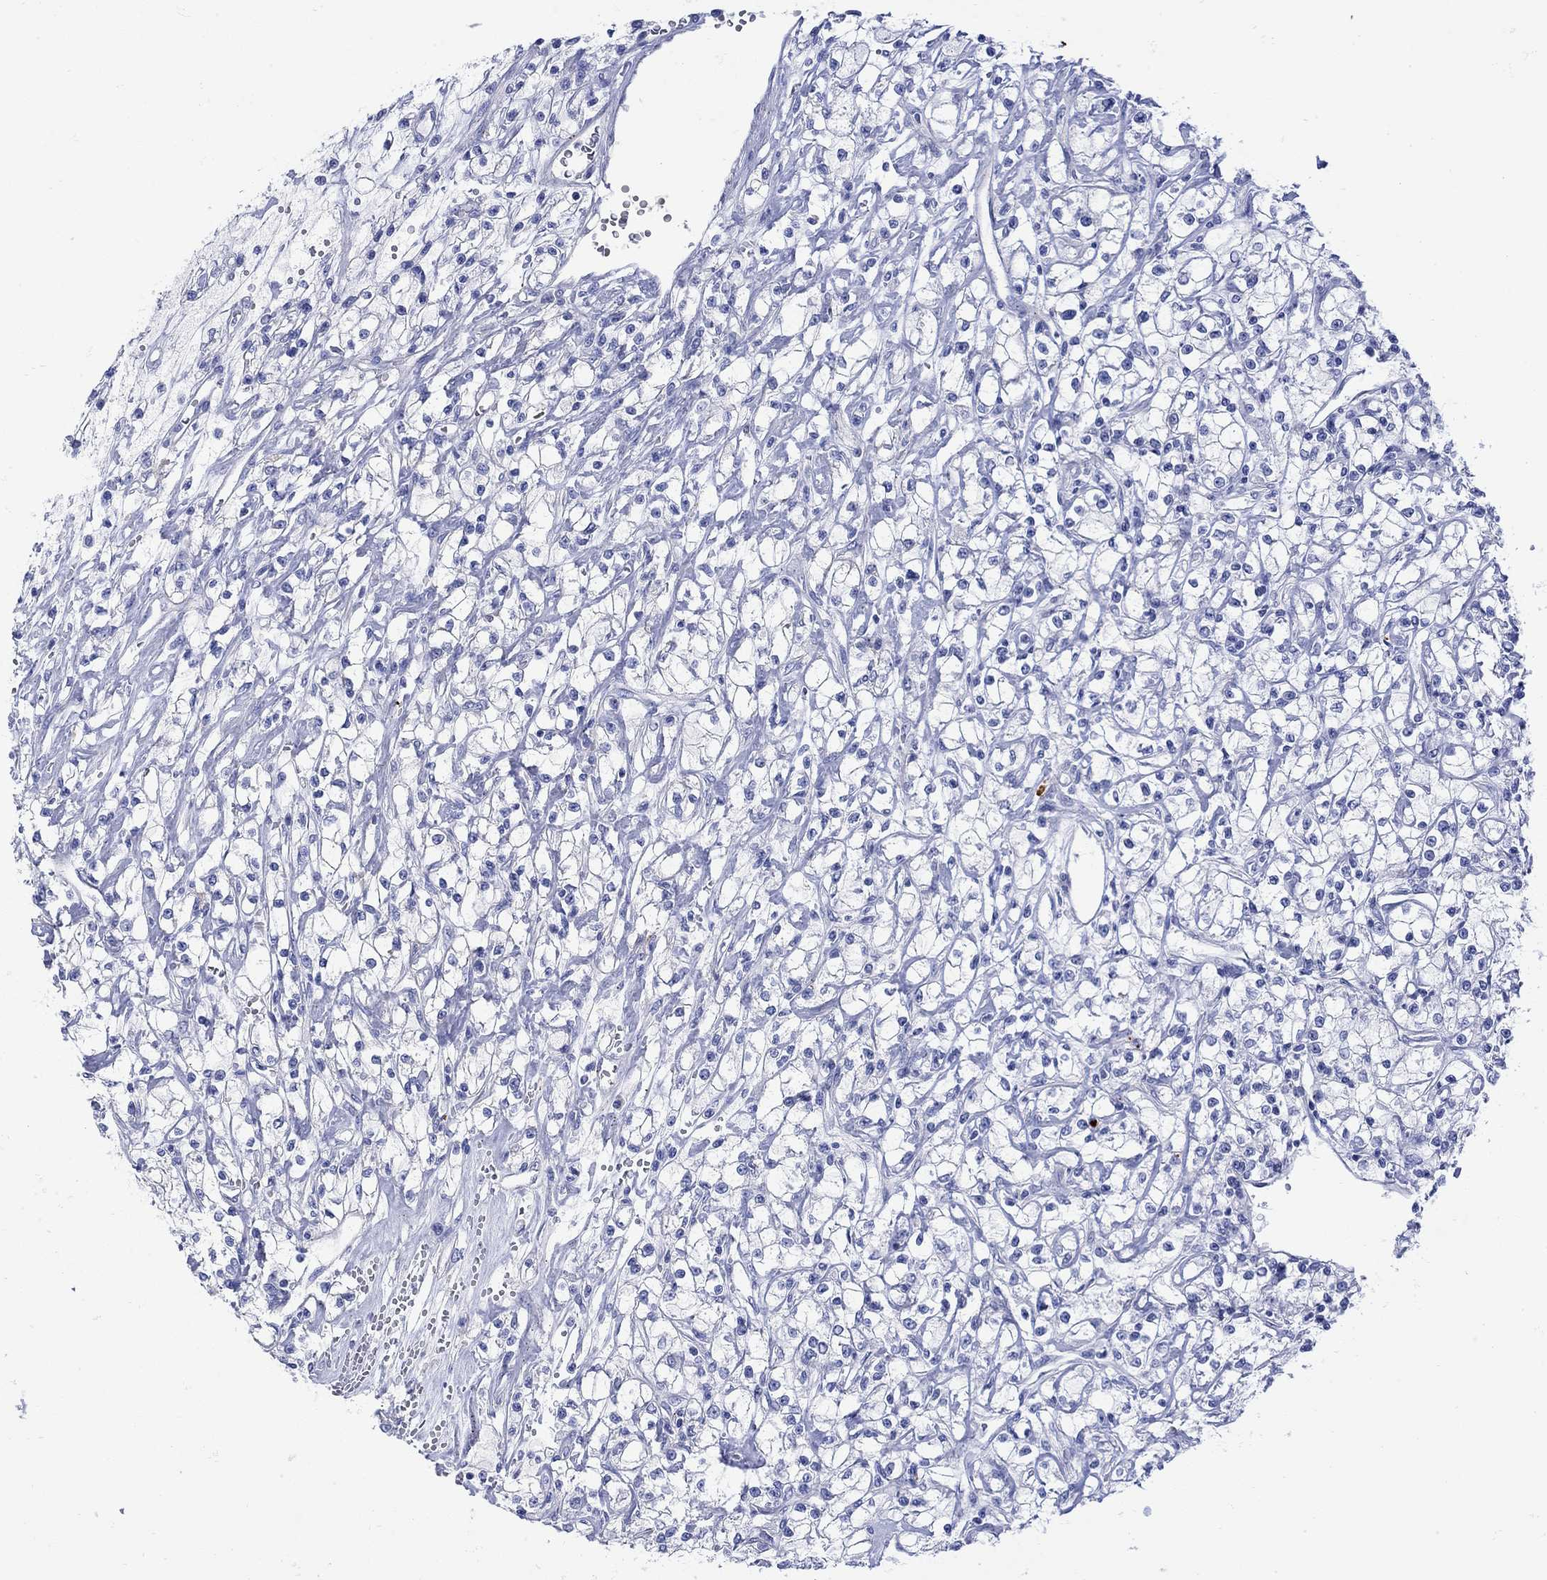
{"staining": {"intensity": "negative", "quantity": "none", "location": "none"}, "tissue": "renal cancer", "cell_type": "Tumor cells", "image_type": "cancer", "snomed": [{"axis": "morphology", "description": "Adenocarcinoma, NOS"}, {"axis": "topography", "description": "Kidney"}], "caption": "IHC histopathology image of renal cancer stained for a protein (brown), which shows no staining in tumor cells. The staining is performed using DAB brown chromogen with nuclei counter-stained in using hematoxylin.", "gene": "ANKMY1", "patient": {"sex": "female", "age": 59}}